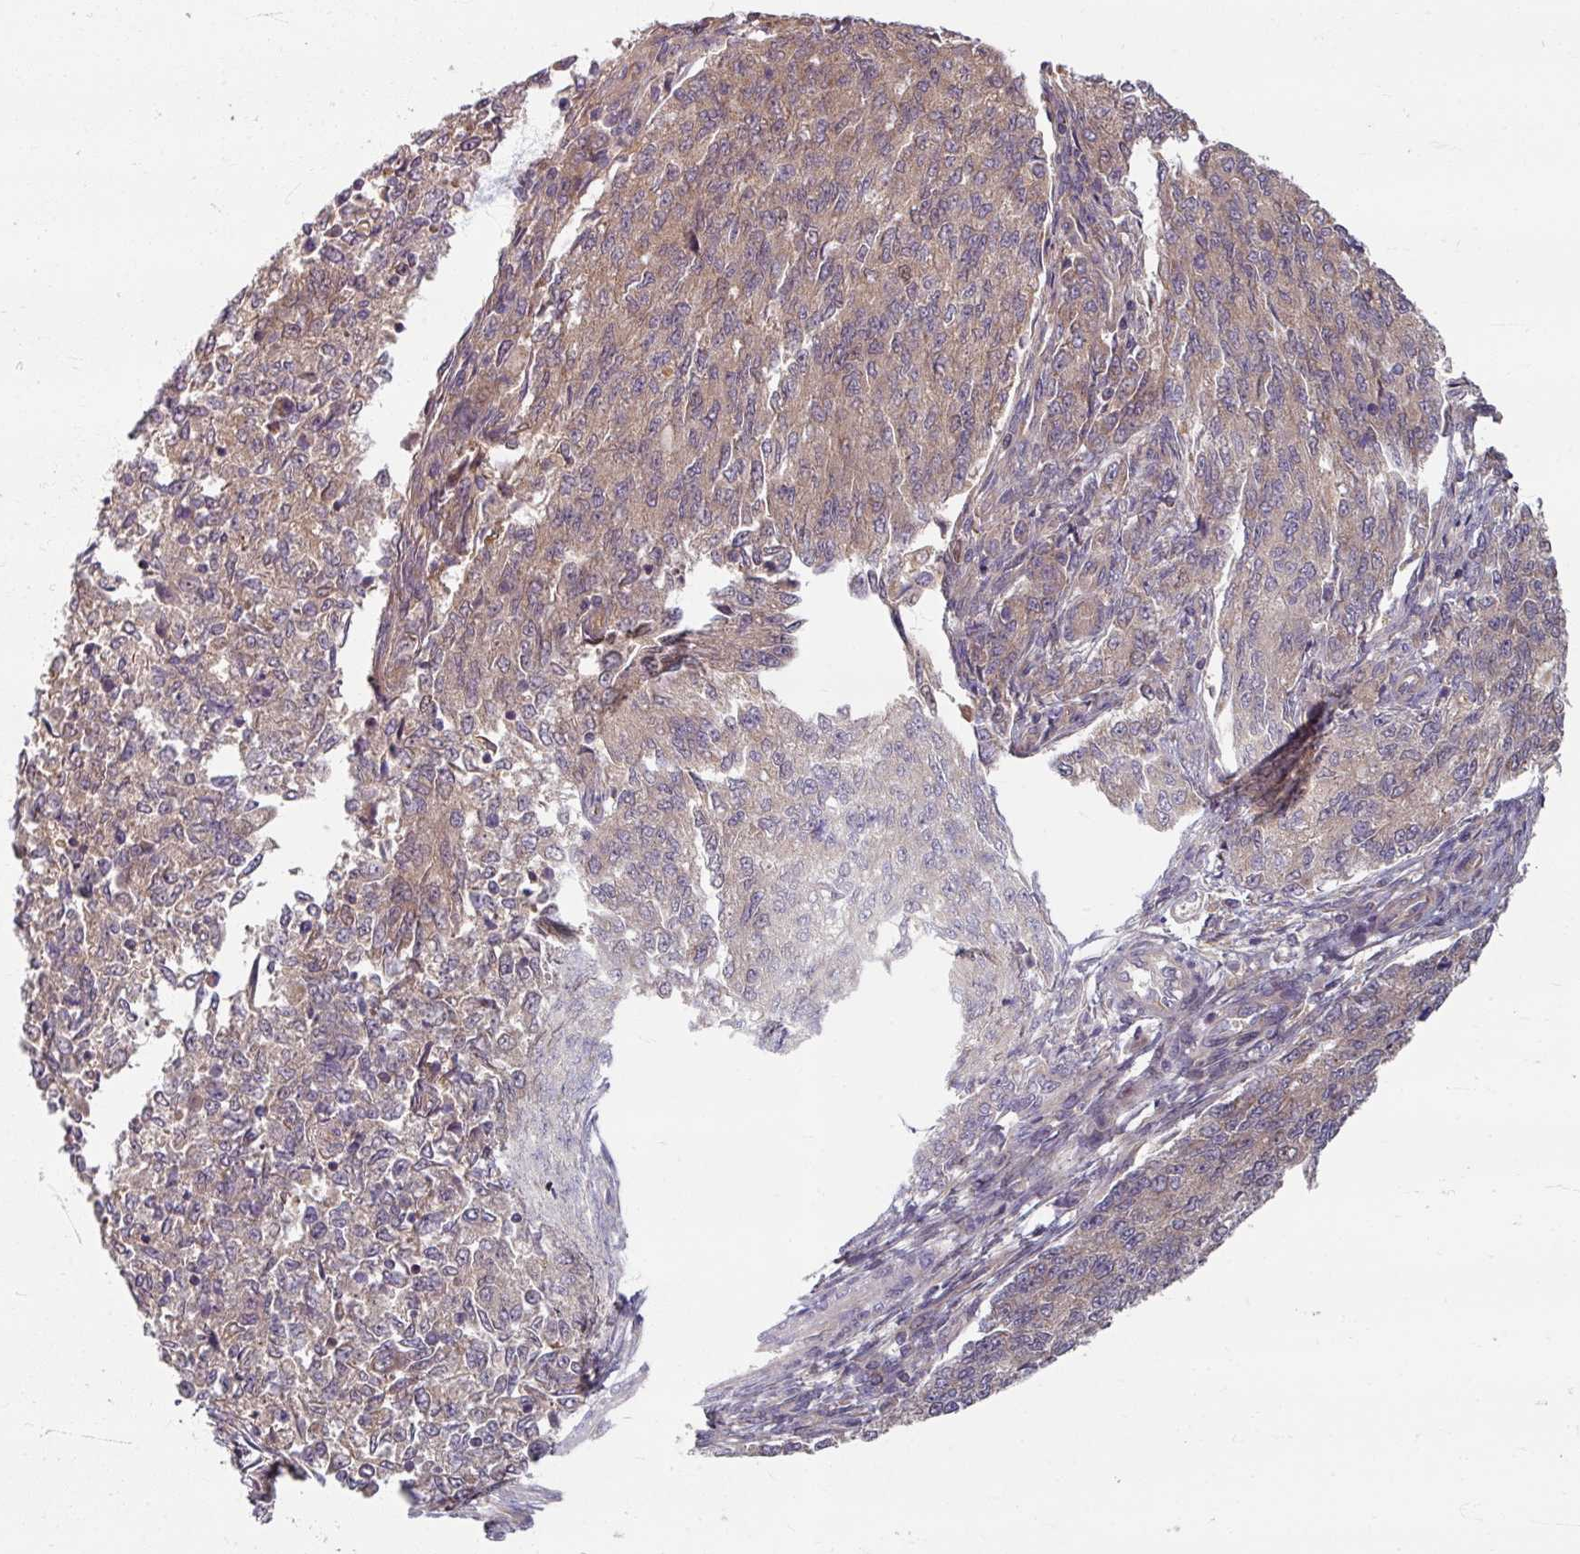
{"staining": {"intensity": "weak", "quantity": "25%-75%", "location": "cytoplasmic/membranous"}, "tissue": "endometrial cancer", "cell_type": "Tumor cells", "image_type": "cancer", "snomed": [{"axis": "morphology", "description": "Adenocarcinoma, NOS"}, {"axis": "topography", "description": "Endometrium"}], "caption": "Weak cytoplasmic/membranous protein staining is identified in about 25%-75% of tumor cells in endometrial cancer (adenocarcinoma). The staining was performed using DAB (3,3'-diaminobenzidine) to visualize the protein expression in brown, while the nuclei were stained in blue with hematoxylin (Magnification: 20x).", "gene": "STAM", "patient": {"sex": "female", "age": 50}}